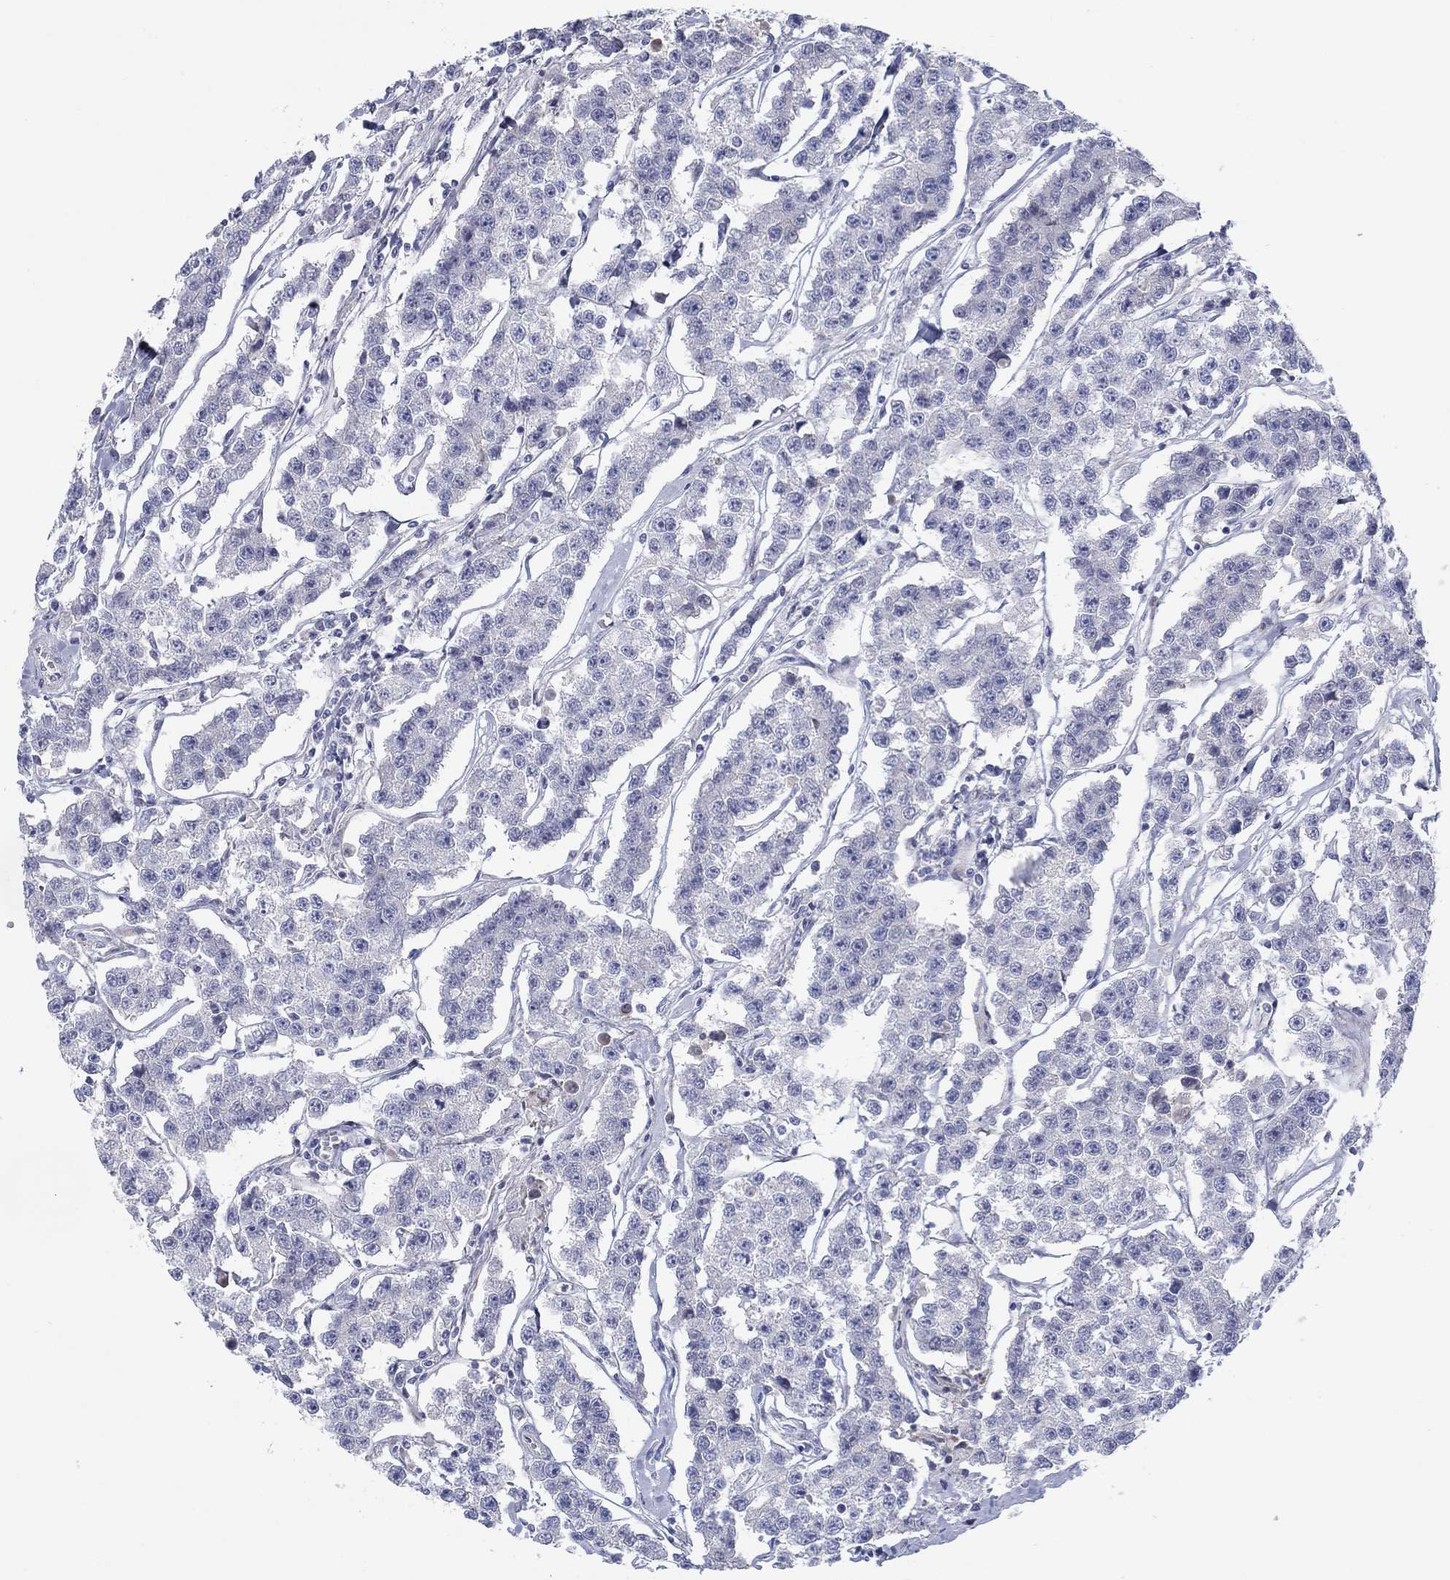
{"staining": {"intensity": "negative", "quantity": "none", "location": "none"}, "tissue": "testis cancer", "cell_type": "Tumor cells", "image_type": "cancer", "snomed": [{"axis": "morphology", "description": "Seminoma, NOS"}, {"axis": "topography", "description": "Testis"}], "caption": "This is a micrograph of immunohistochemistry staining of testis seminoma, which shows no positivity in tumor cells.", "gene": "ARHGAP36", "patient": {"sex": "male", "age": 59}}